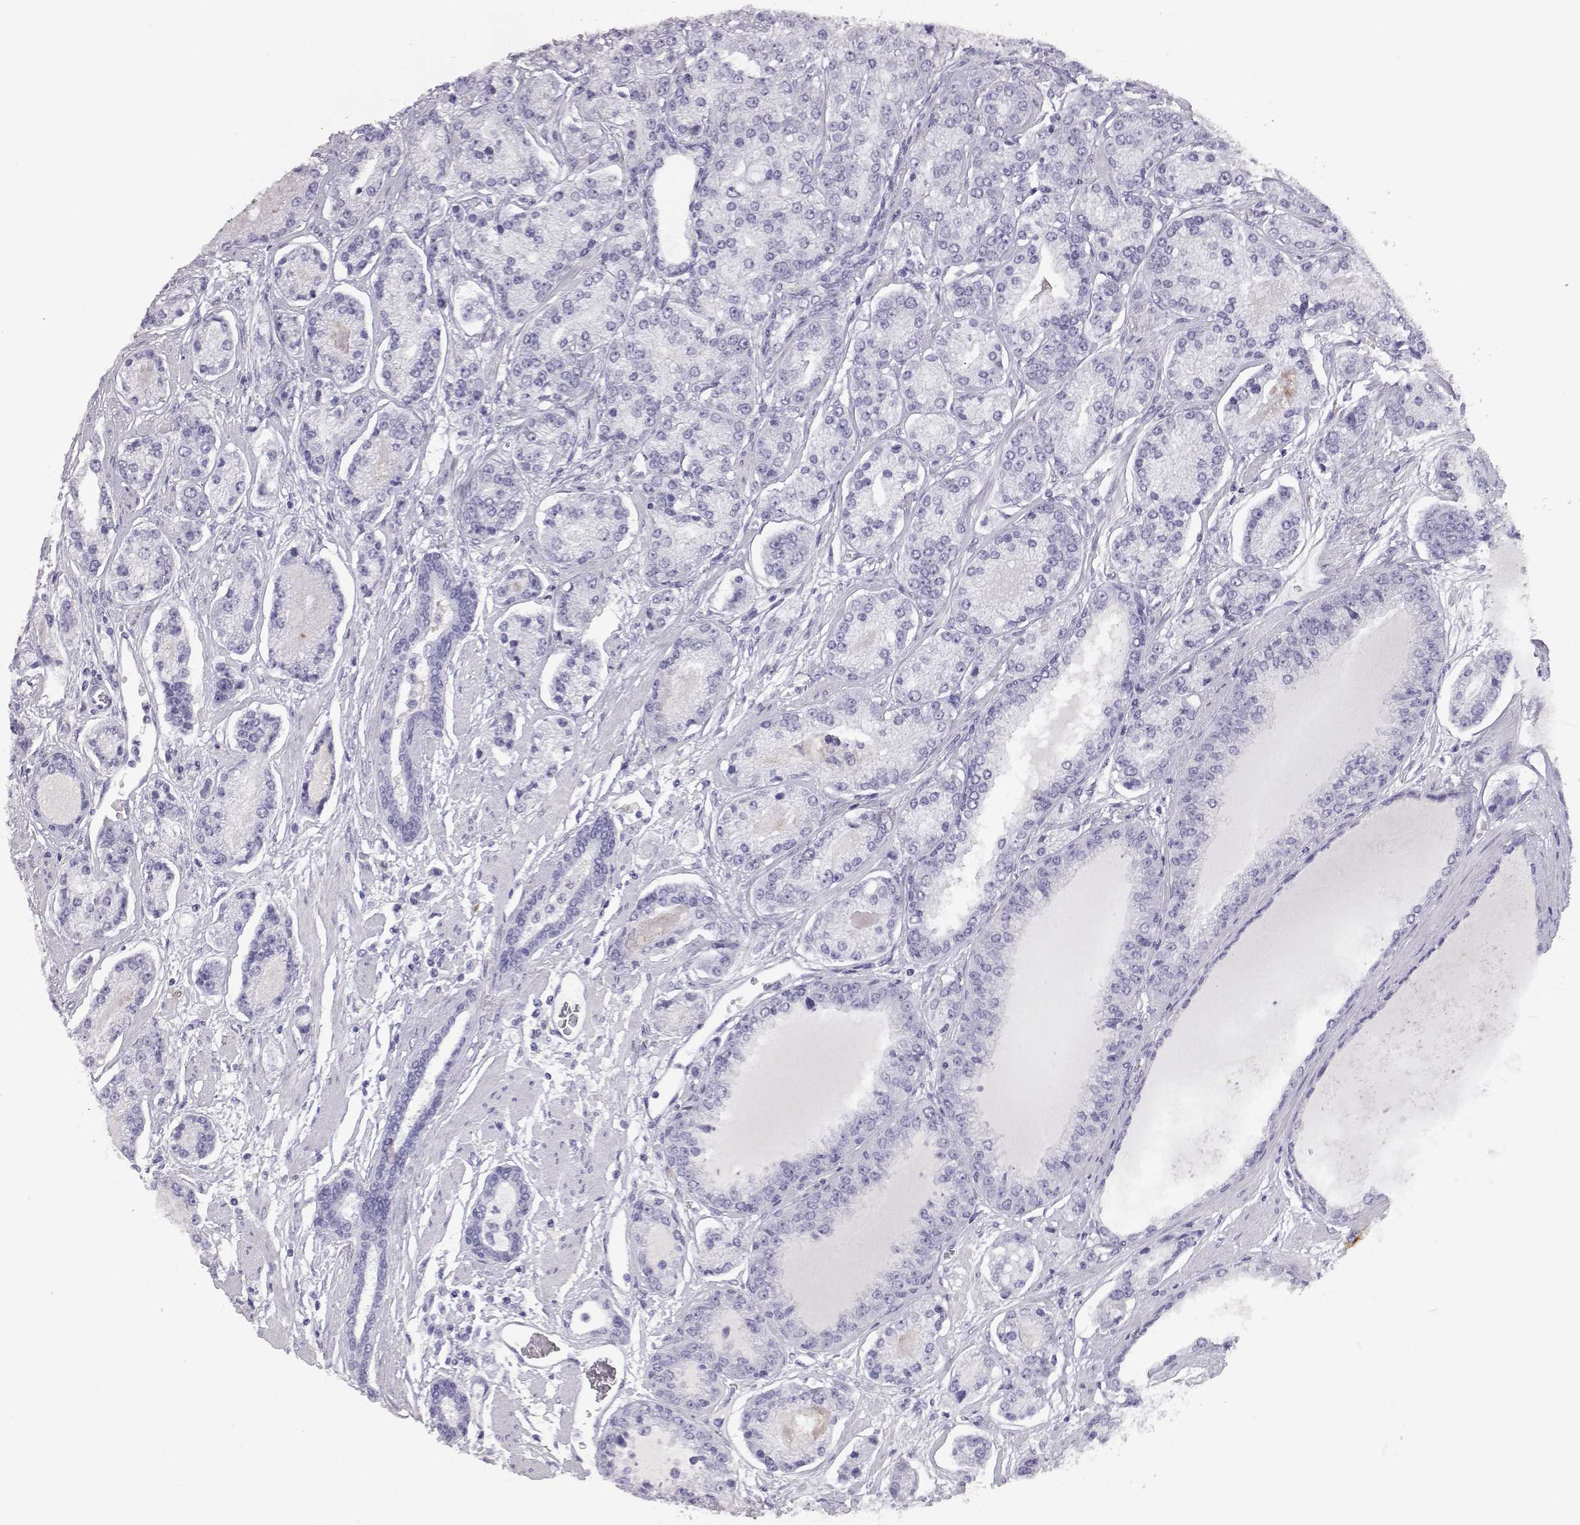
{"staining": {"intensity": "negative", "quantity": "none", "location": "none"}, "tissue": "prostate cancer", "cell_type": "Tumor cells", "image_type": "cancer", "snomed": [{"axis": "morphology", "description": "Adenocarcinoma, NOS"}, {"axis": "topography", "description": "Prostate"}], "caption": "High power microscopy histopathology image of an immunohistochemistry histopathology image of adenocarcinoma (prostate), revealing no significant expression in tumor cells.", "gene": "ITLN2", "patient": {"sex": "male", "age": 64}}